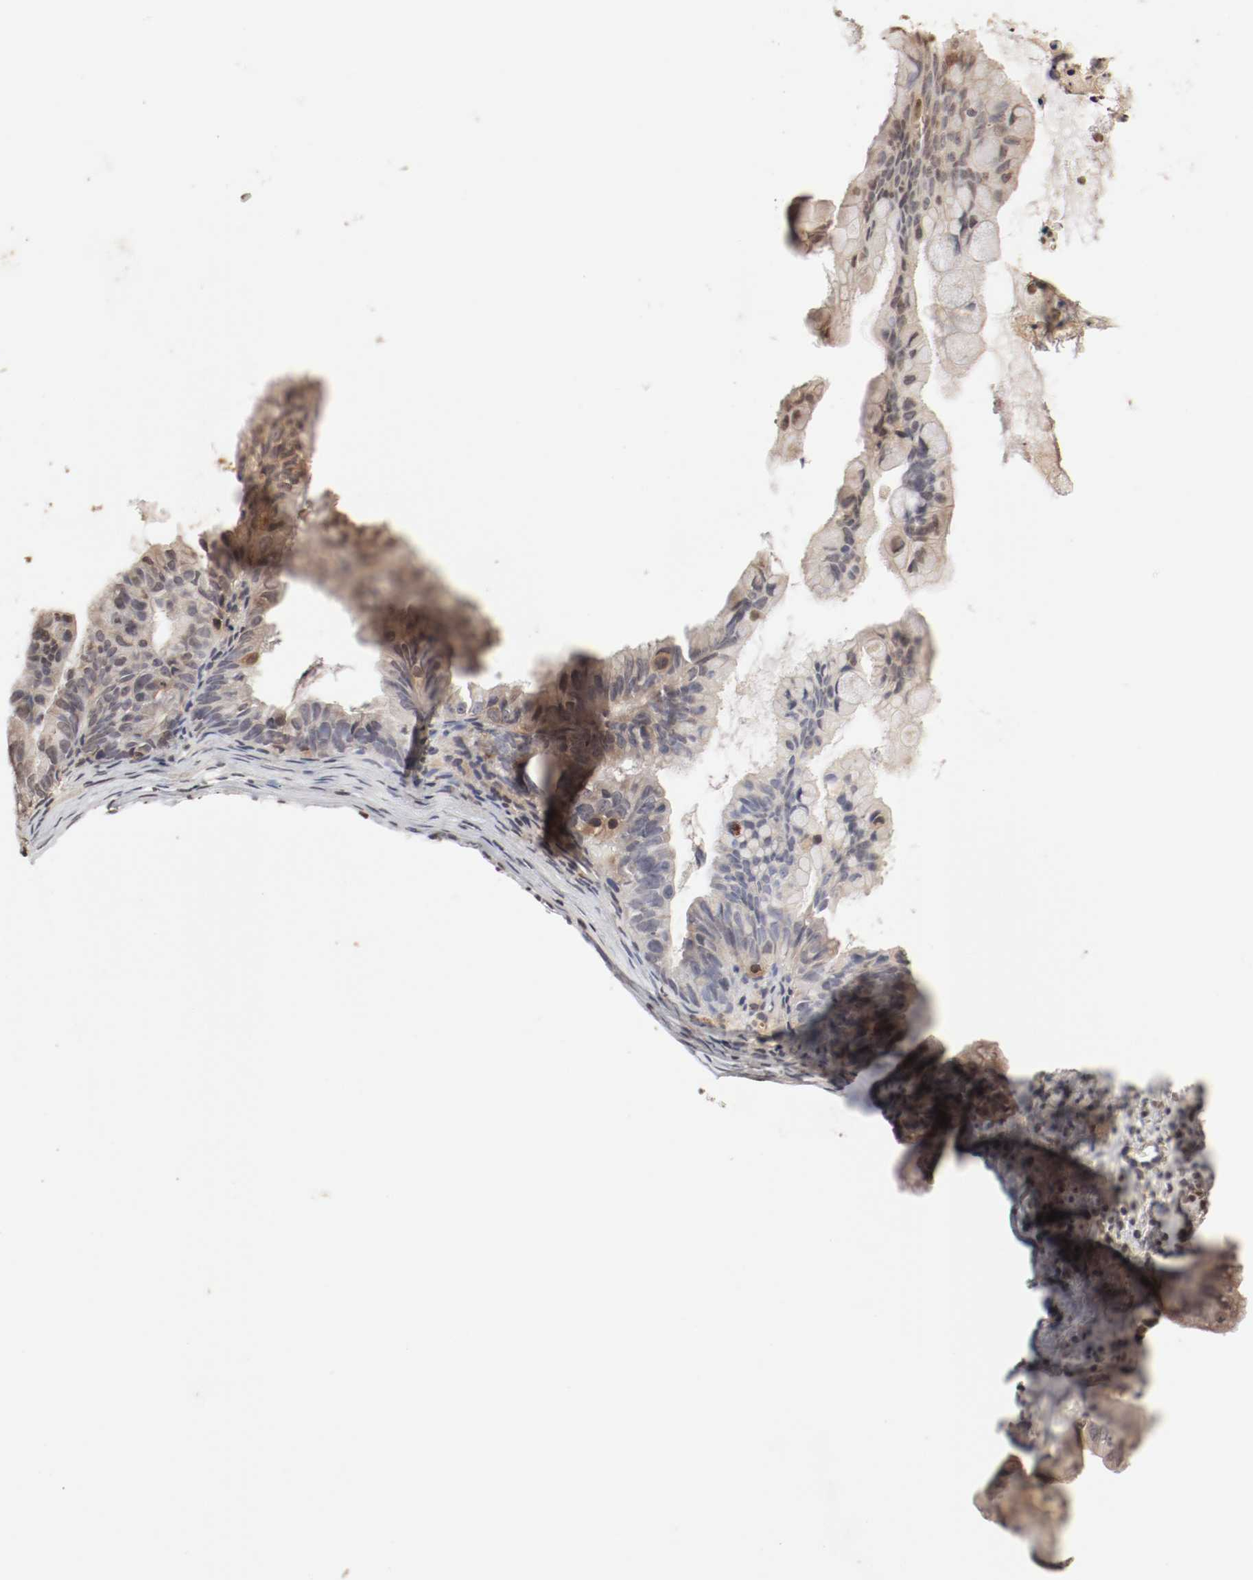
{"staining": {"intensity": "weak", "quantity": "25%-75%", "location": "cytoplasmic/membranous"}, "tissue": "ovarian cancer", "cell_type": "Tumor cells", "image_type": "cancer", "snomed": [{"axis": "morphology", "description": "Cystadenocarcinoma, mucinous, NOS"}, {"axis": "topography", "description": "Ovary"}], "caption": "Protein staining of mucinous cystadenocarcinoma (ovarian) tissue displays weak cytoplasmic/membranous expression in approximately 25%-75% of tumor cells.", "gene": "WASL", "patient": {"sex": "female", "age": 36}}